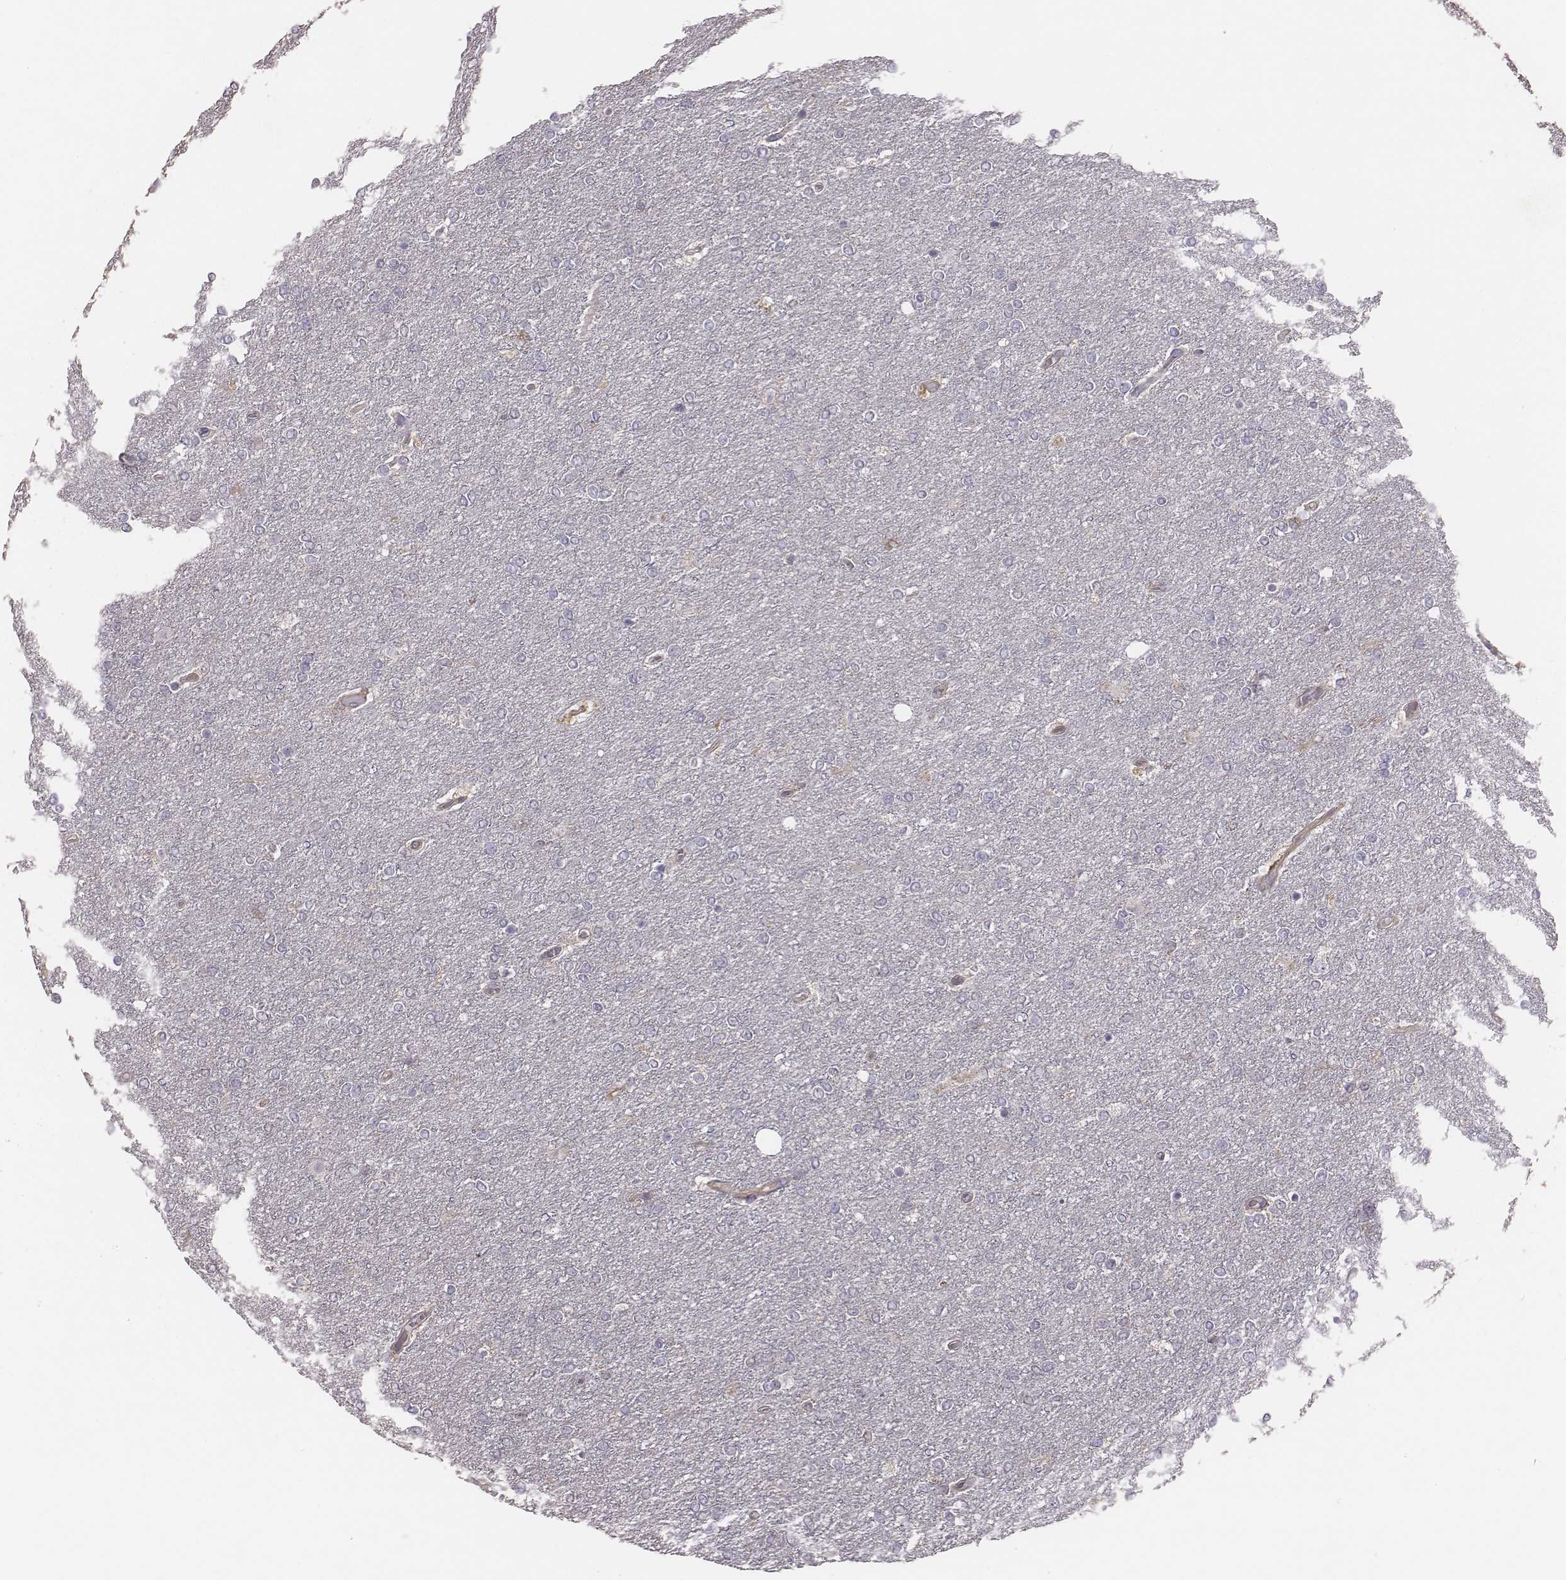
{"staining": {"intensity": "negative", "quantity": "none", "location": "none"}, "tissue": "glioma", "cell_type": "Tumor cells", "image_type": "cancer", "snomed": [{"axis": "morphology", "description": "Glioma, malignant, High grade"}, {"axis": "topography", "description": "Brain"}], "caption": "IHC micrograph of malignant glioma (high-grade) stained for a protein (brown), which shows no expression in tumor cells.", "gene": "CAD", "patient": {"sex": "female", "age": 61}}